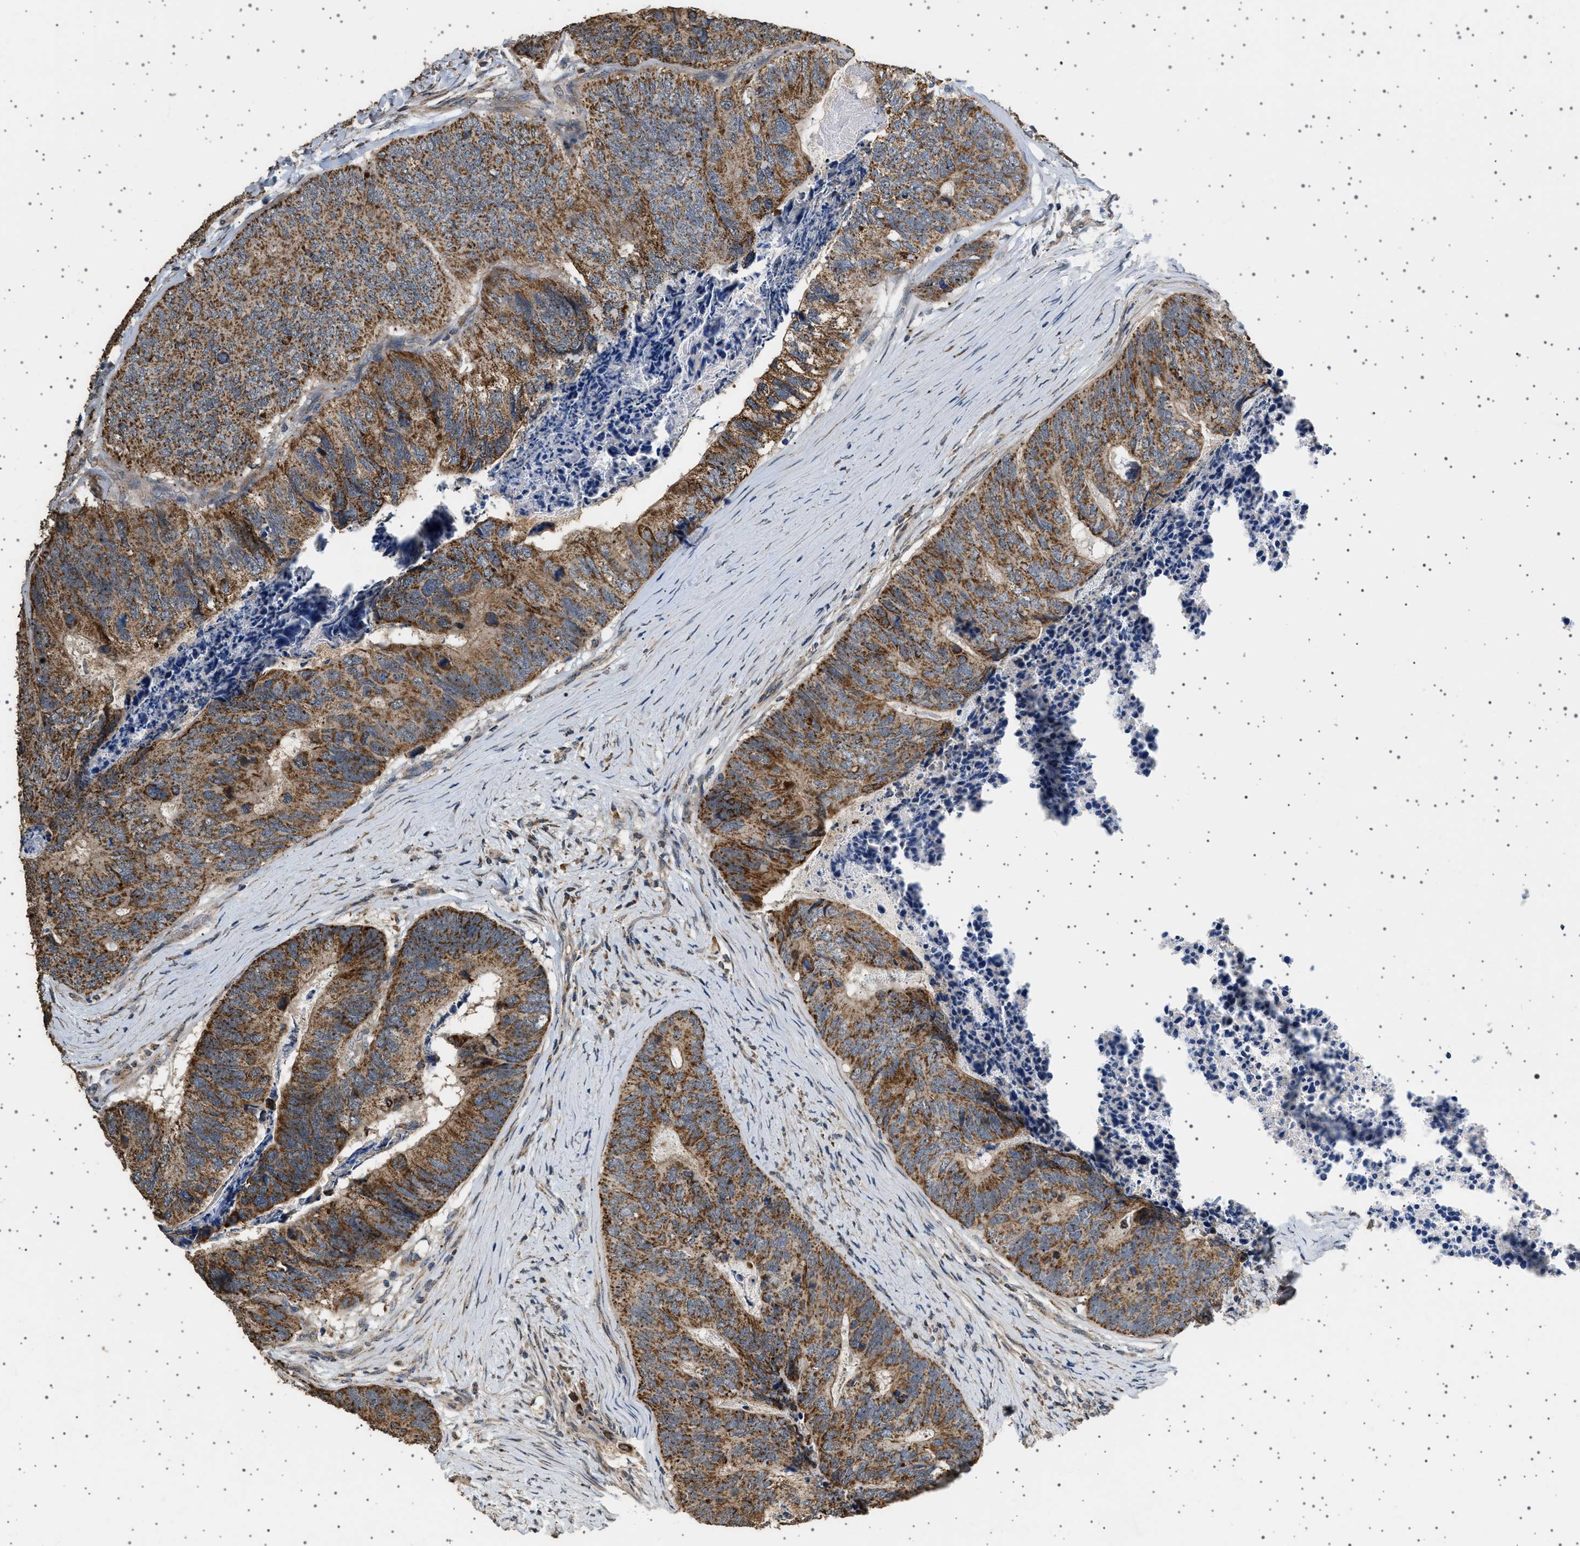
{"staining": {"intensity": "strong", "quantity": ">75%", "location": "cytoplasmic/membranous"}, "tissue": "colorectal cancer", "cell_type": "Tumor cells", "image_type": "cancer", "snomed": [{"axis": "morphology", "description": "Adenocarcinoma, NOS"}, {"axis": "topography", "description": "Colon"}], "caption": "Human colorectal cancer (adenocarcinoma) stained for a protein (brown) reveals strong cytoplasmic/membranous positive positivity in about >75% of tumor cells.", "gene": "KCNA4", "patient": {"sex": "female", "age": 67}}